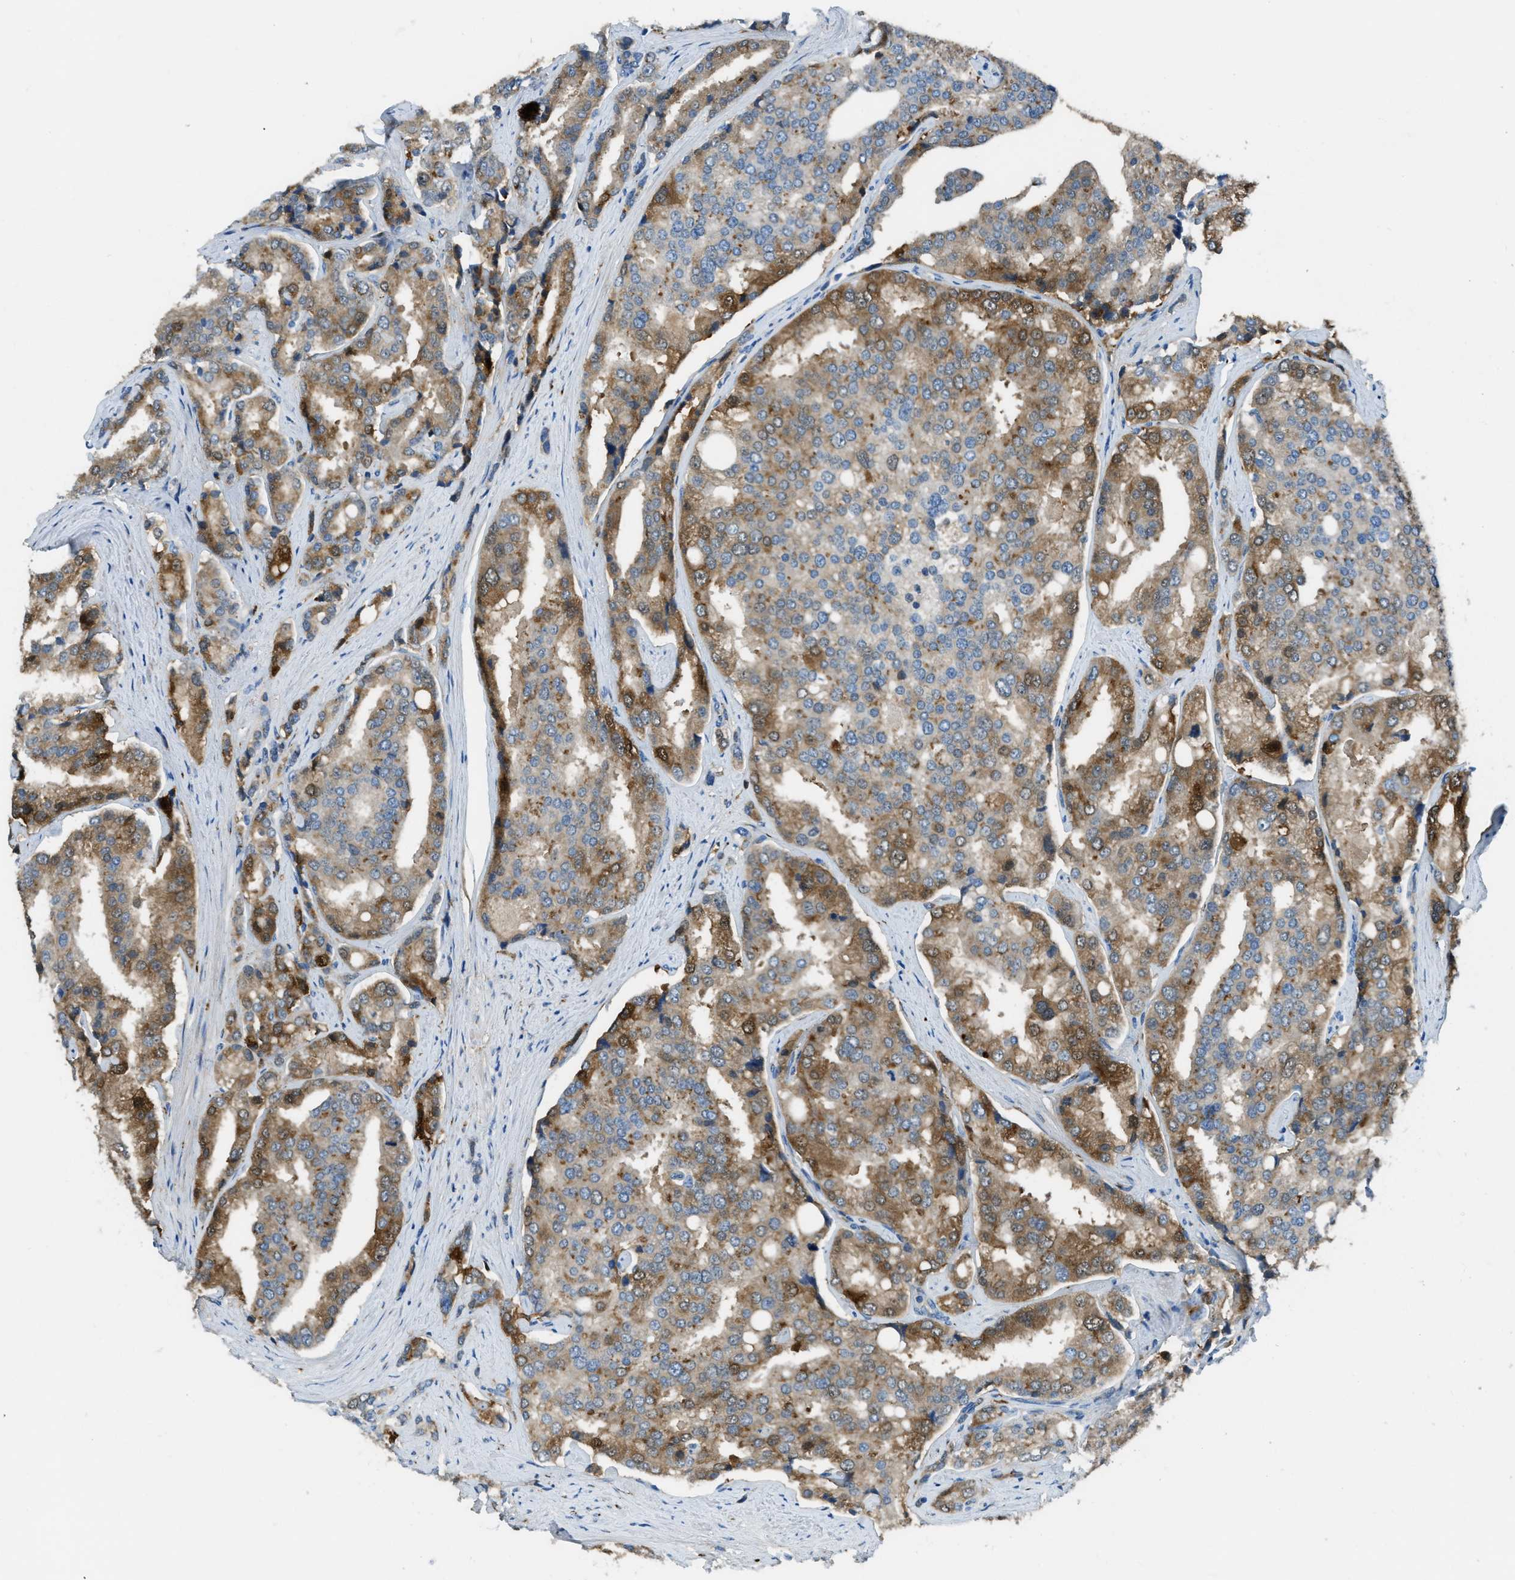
{"staining": {"intensity": "moderate", "quantity": ">75%", "location": "cytoplasmic/membranous"}, "tissue": "prostate cancer", "cell_type": "Tumor cells", "image_type": "cancer", "snomed": [{"axis": "morphology", "description": "Adenocarcinoma, High grade"}, {"axis": "topography", "description": "Prostate"}], "caption": "DAB (3,3'-diaminobenzidine) immunohistochemical staining of human adenocarcinoma (high-grade) (prostate) reveals moderate cytoplasmic/membranous protein positivity in approximately >75% of tumor cells.", "gene": "TRIM59", "patient": {"sex": "male", "age": 50}}